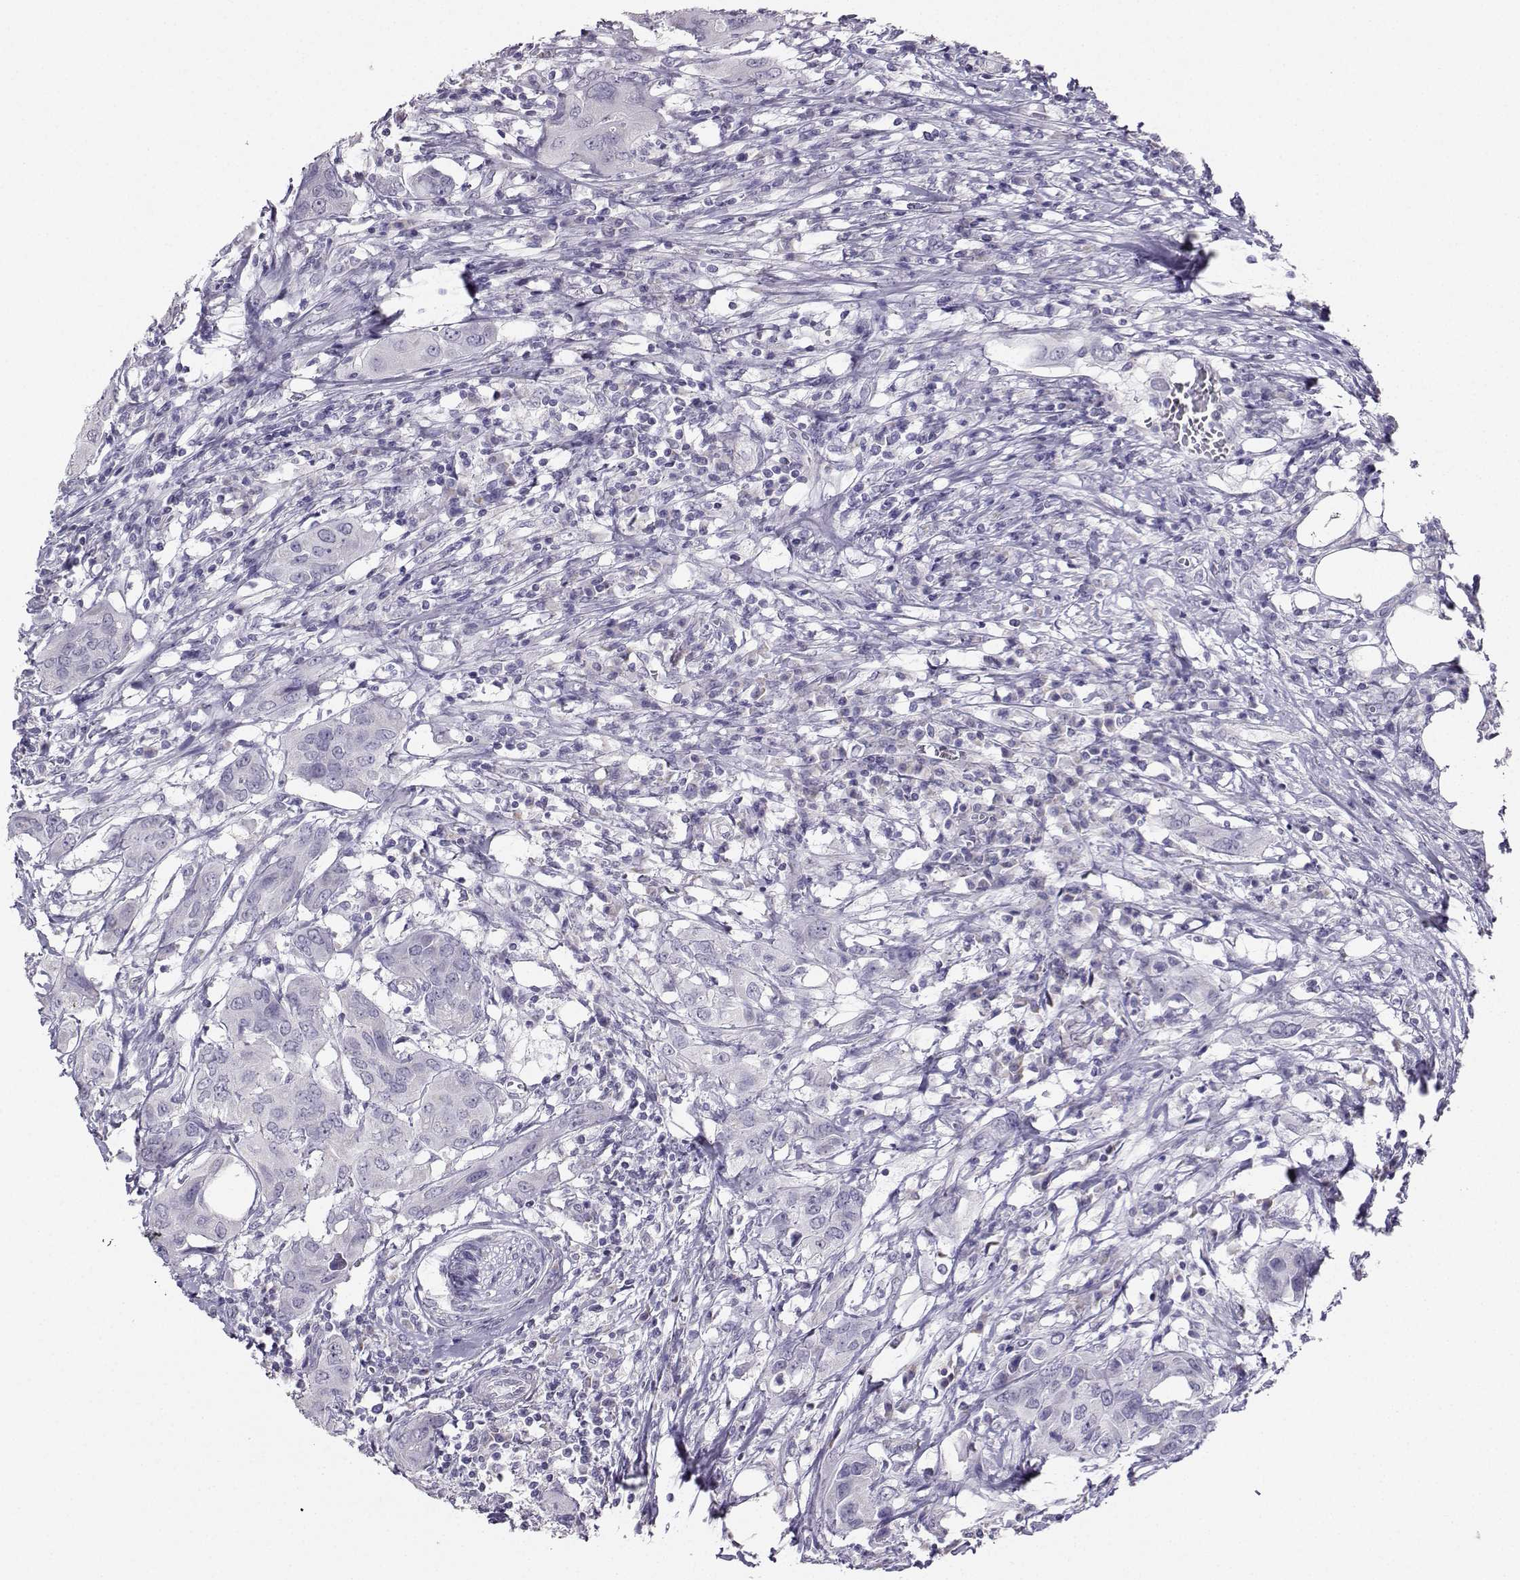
{"staining": {"intensity": "negative", "quantity": "none", "location": "none"}, "tissue": "urothelial cancer", "cell_type": "Tumor cells", "image_type": "cancer", "snomed": [{"axis": "morphology", "description": "Urothelial carcinoma, NOS"}, {"axis": "morphology", "description": "Urothelial carcinoma, High grade"}, {"axis": "topography", "description": "Urinary bladder"}], "caption": "Protein analysis of transitional cell carcinoma demonstrates no significant staining in tumor cells.", "gene": "AVP", "patient": {"sex": "male", "age": 63}}